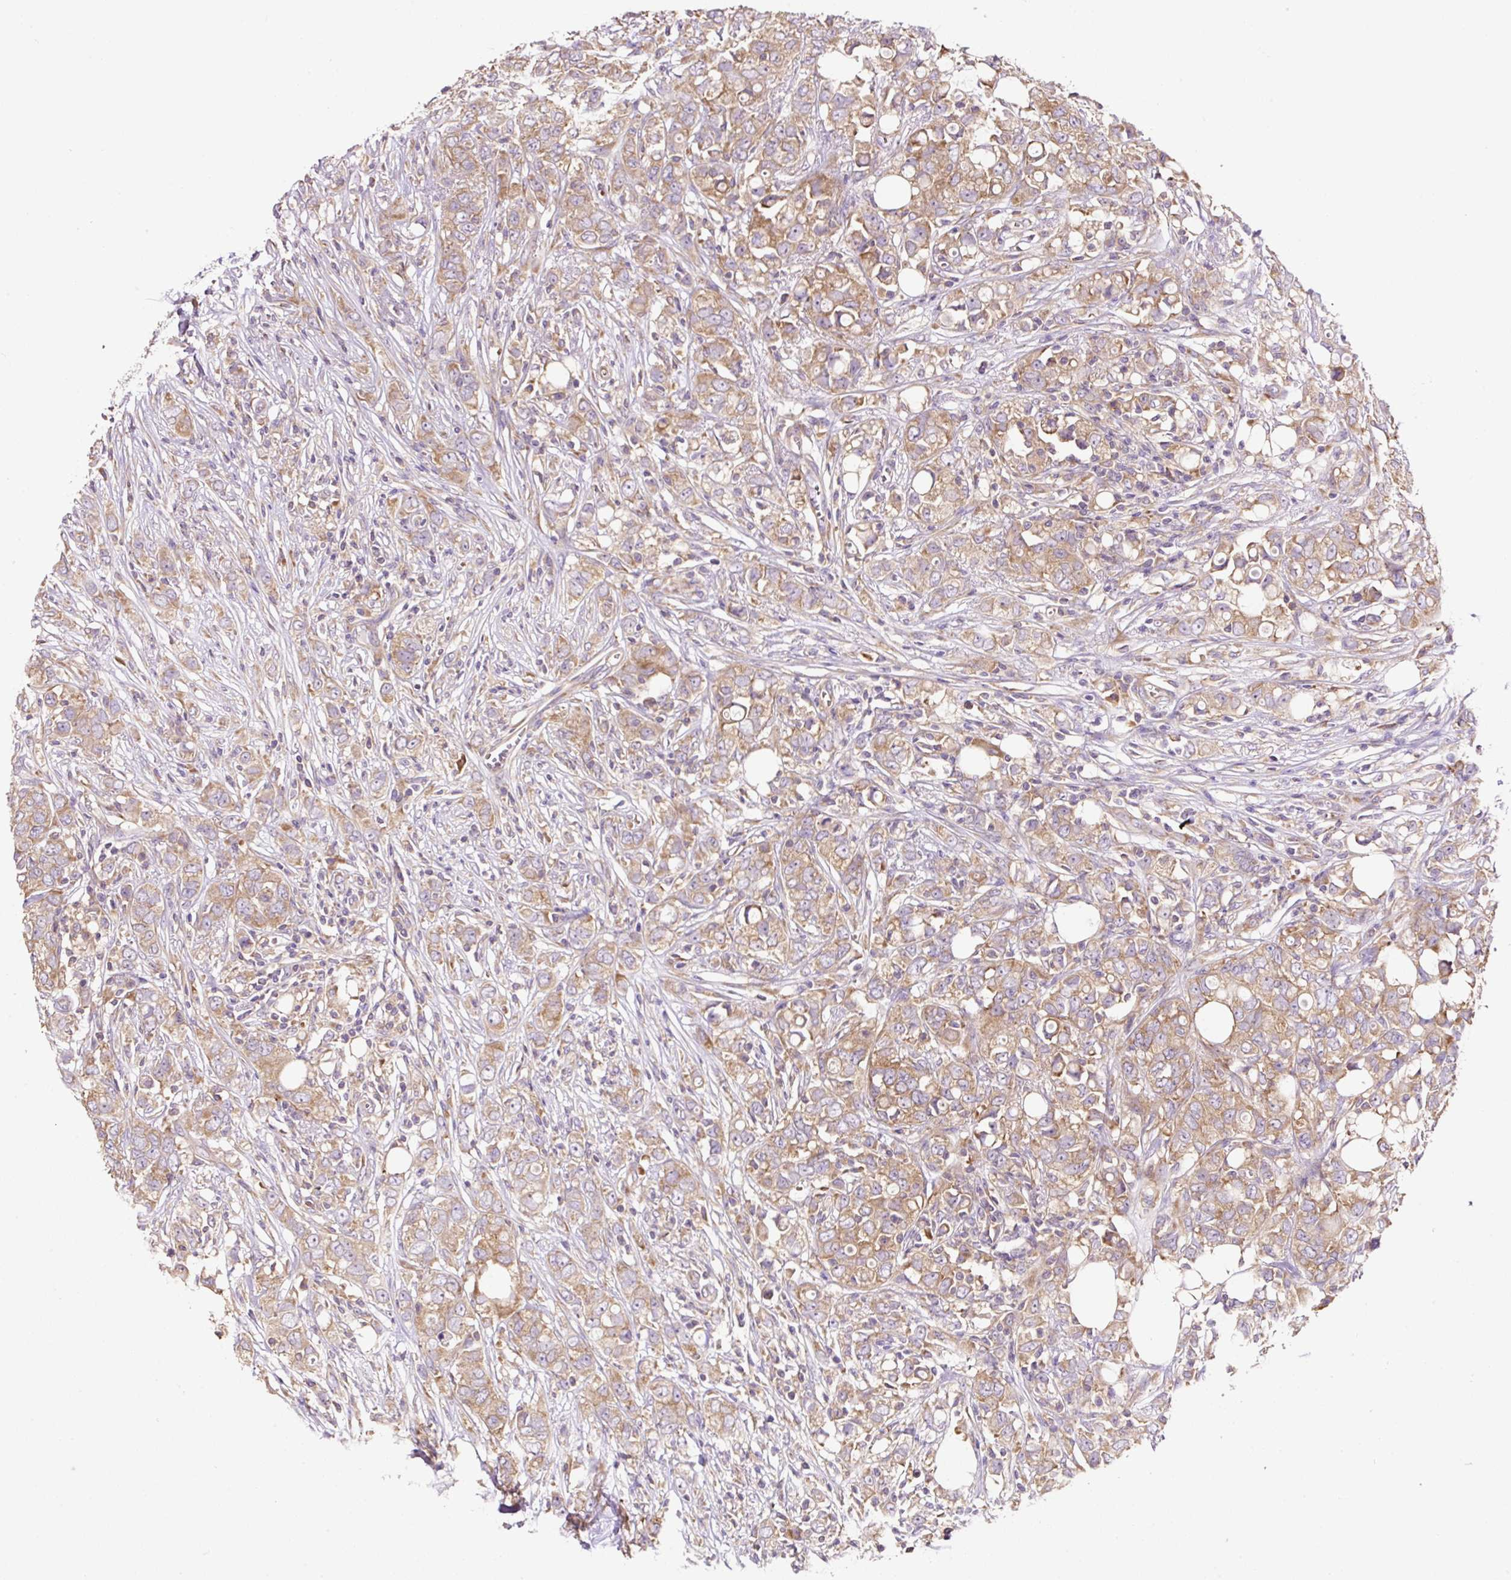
{"staining": {"intensity": "moderate", "quantity": "25%-75%", "location": "cytoplasmic/membranous"}, "tissue": "breast cancer", "cell_type": "Tumor cells", "image_type": "cancer", "snomed": [{"axis": "morphology", "description": "Lobular carcinoma"}, {"axis": "topography", "description": "Breast"}], "caption": "IHC histopathology image of neoplastic tissue: breast lobular carcinoma stained using immunohistochemistry demonstrates medium levels of moderate protein expression localized specifically in the cytoplasmic/membranous of tumor cells, appearing as a cytoplasmic/membranous brown color.", "gene": "RPS23", "patient": {"sex": "female", "age": 91}}